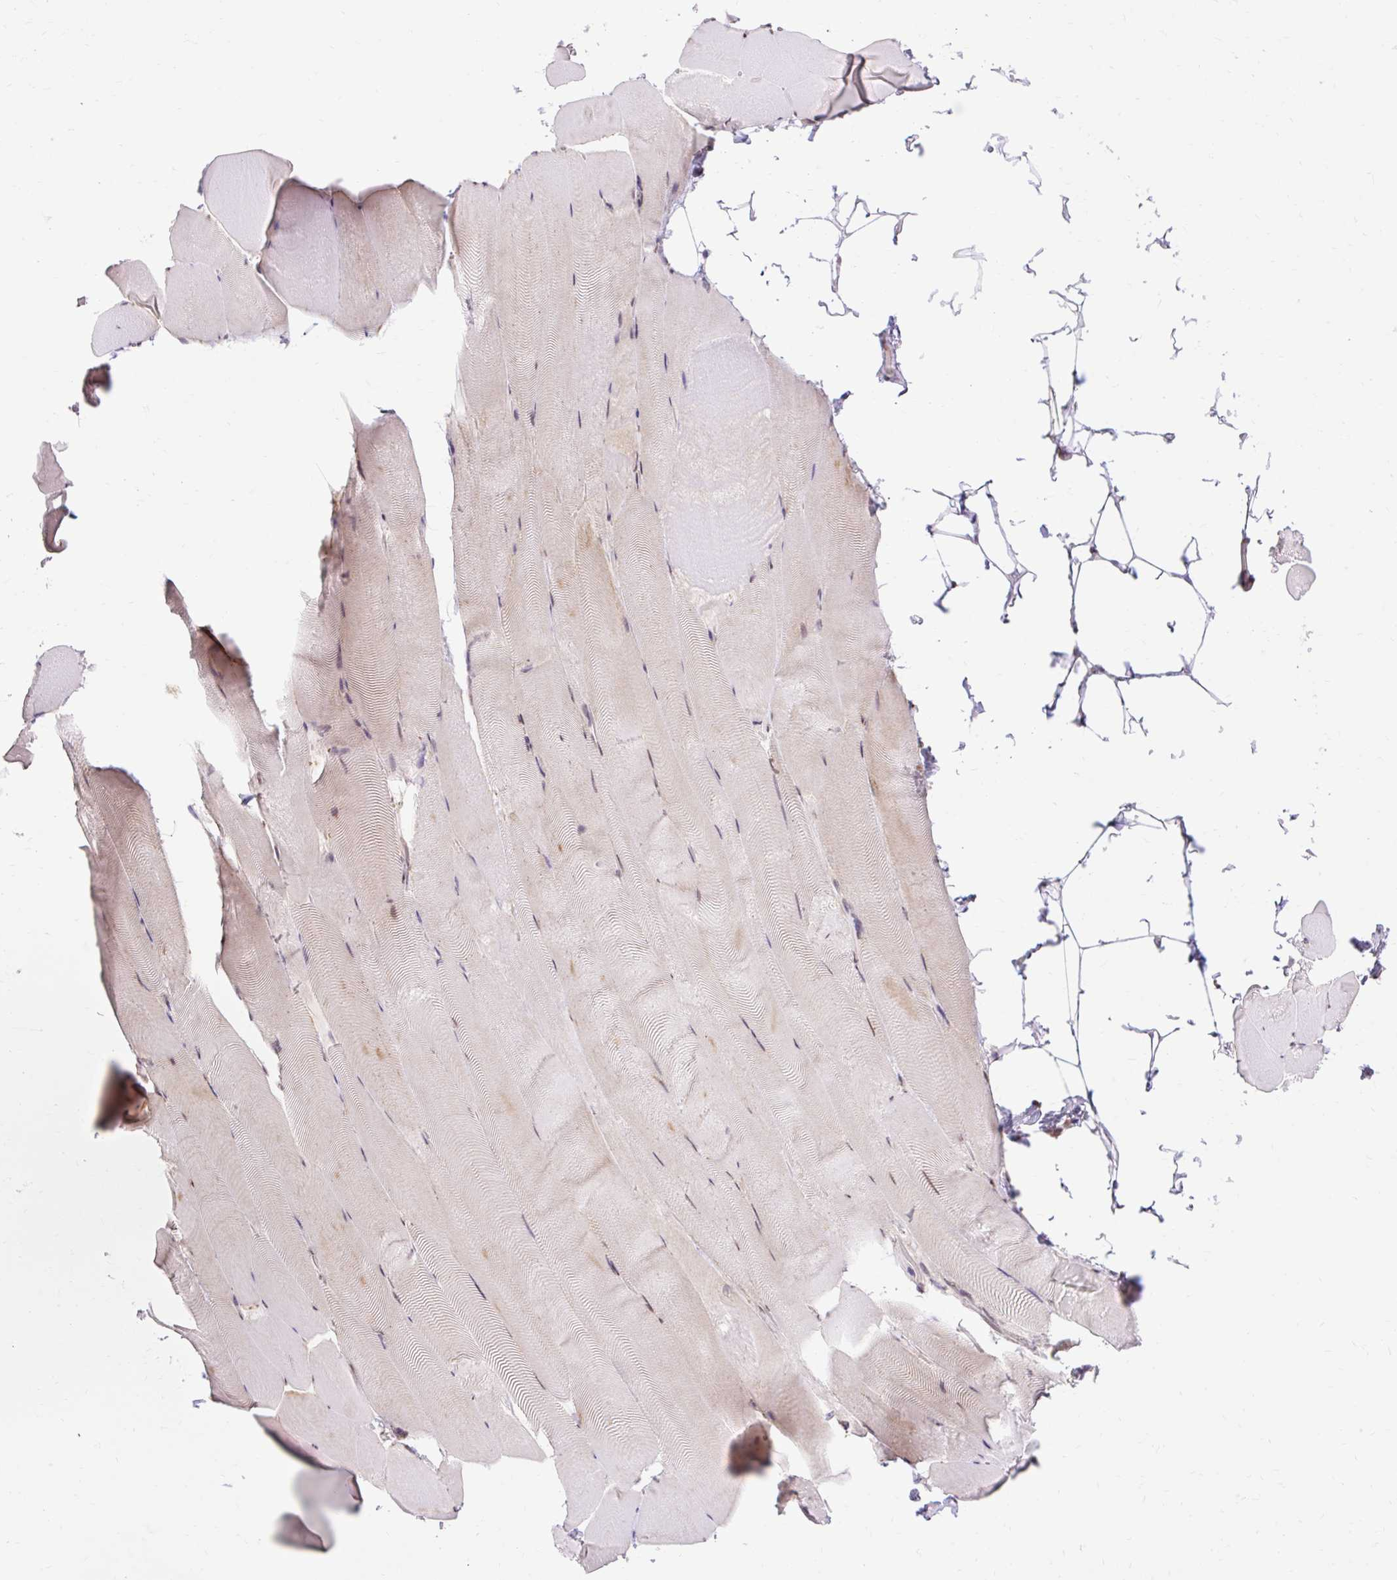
{"staining": {"intensity": "moderate", "quantity": "25%-75%", "location": "nuclear"}, "tissue": "skeletal muscle", "cell_type": "Myocytes", "image_type": "normal", "snomed": [{"axis": "morphology", "description": "Normal tissue, NOS"}, {"axis": "topography", "description": "Skeletal muscle"}], "caption": "Brown immunohistochemical staining in normal skeletal muscle displays moderate nuclear expression in approximately 25%-75% of myocytes. (IHC, brightfield microscopy, high magnification).", "gene": "ENSG00000261832", "patient": {"sex": "female", "age": 64}}